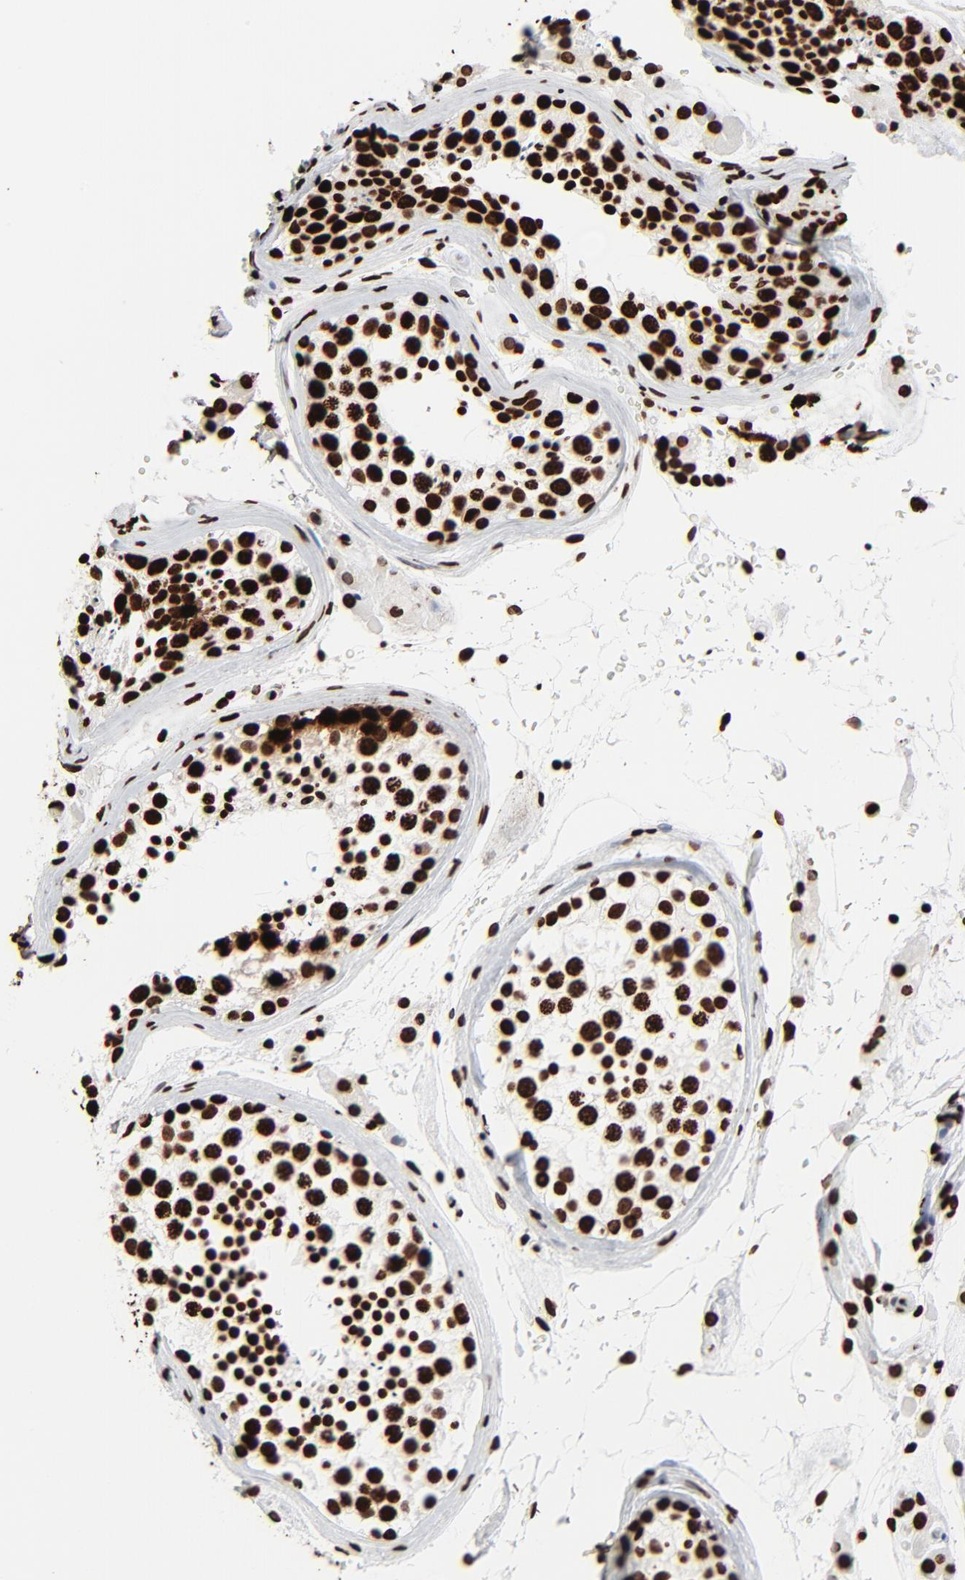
{"staining": {"intensity": "strong", "quantity": ">75%", "location": "nuclear"}, "tissue": "testis", "cell_type": "Cells in seminiferous ducts", "image_type": "normal", "snomed": [{"axis": "morphology", "description": "Normal tissue, NOS"}, {"axis": "topography", "description": "Testis"}], "caption": "Protein expression analysis of unremarkable human testis reveals strong nuclear expression in about >75% of cells in seminiferous ducts.", "gene": "H3", "patient": {"sex": "male", "age": 46}}